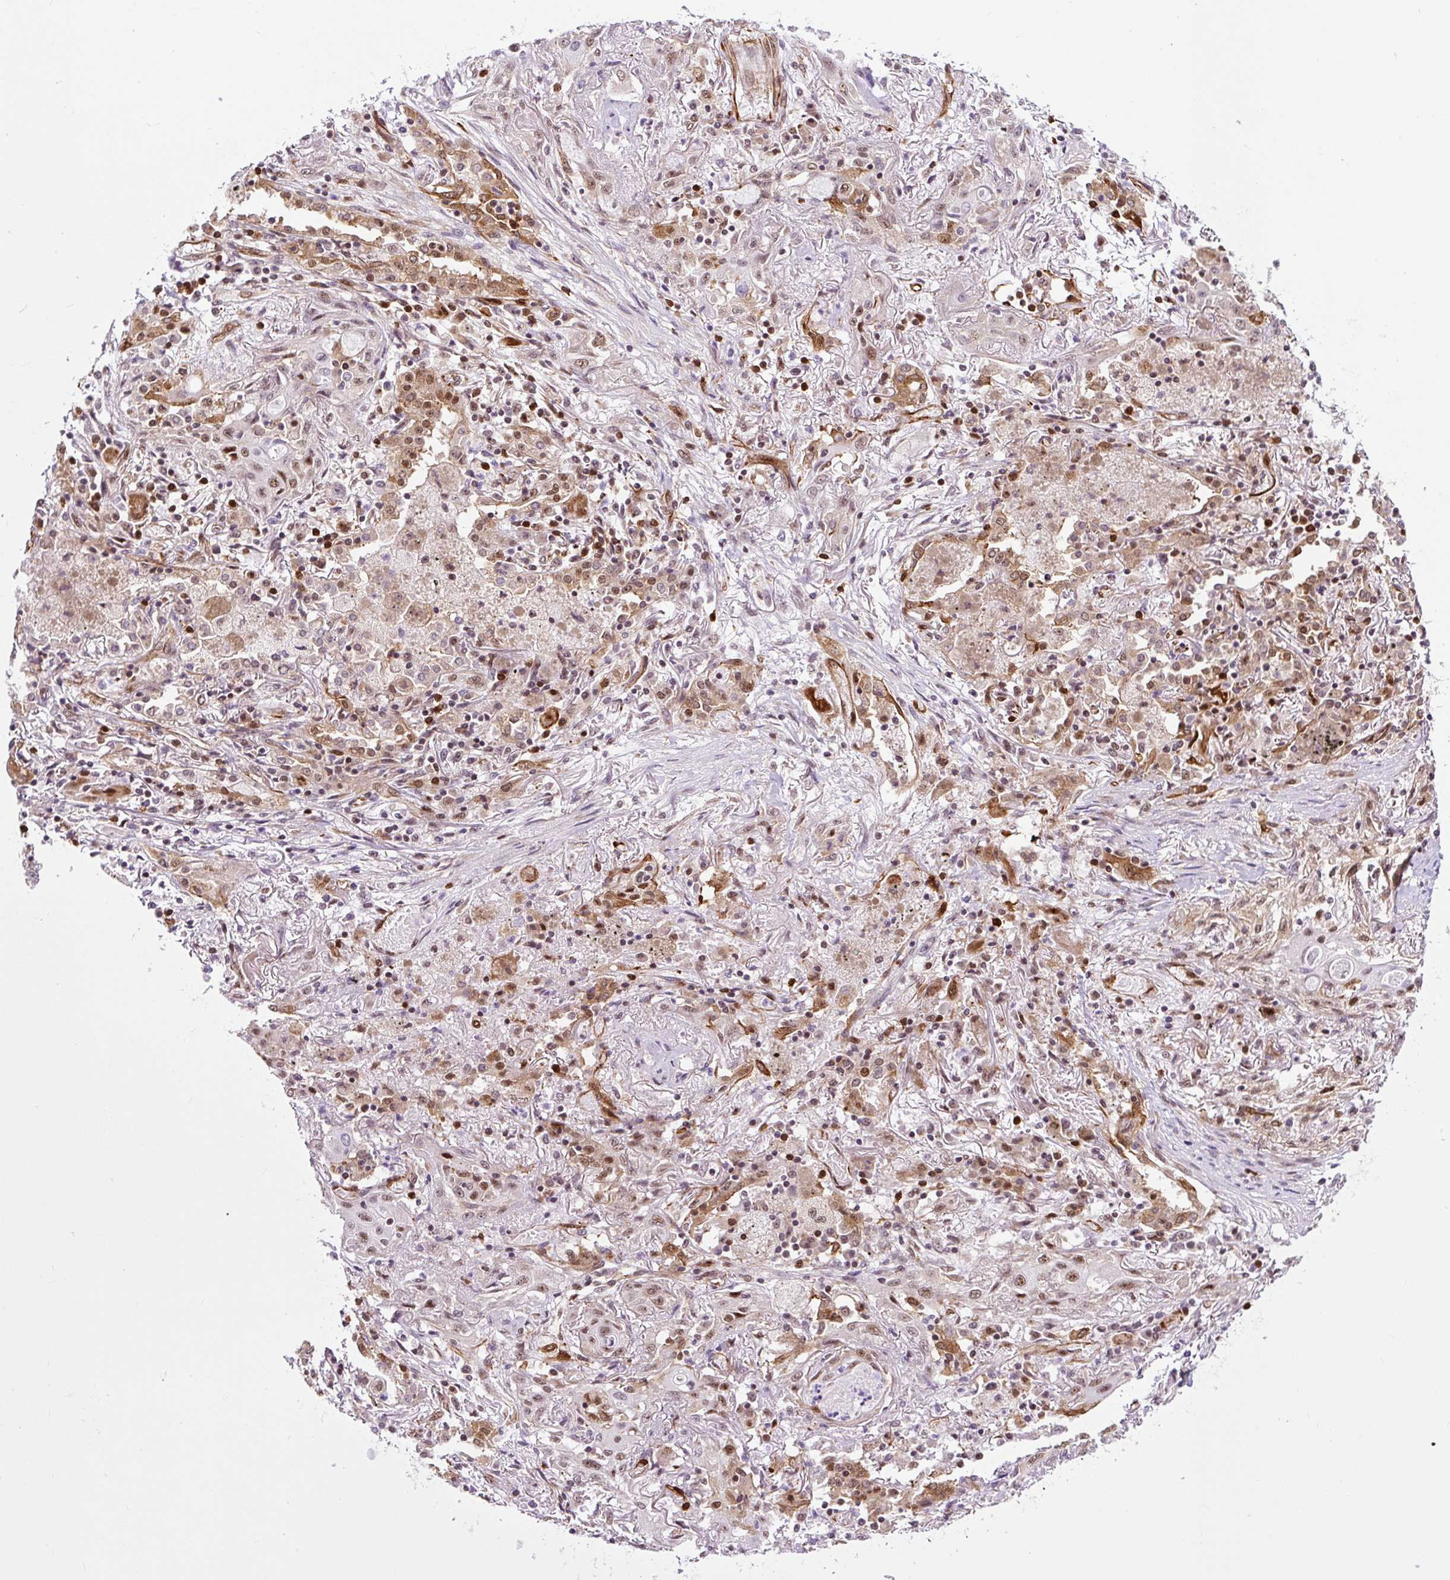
{"staining": {"intensity": "moderate", "quantity": ">75%", "location": "nuclear"}, "tissue": "lung cancer", "cell_type": "Tumor cells", "image_type": "cancer", "snomed": [{"axis": "morphology", "description": "Squamous cell carcinoma, NOS"}, {"axis": "topography", "description": "Lung"}], "caption": "A brown stain labels moderate nuclear positivity of a protein in human lung cancer tumor cells.", "gene": "LUC7L2", "patient": {"sex": "female", "age": 47}}